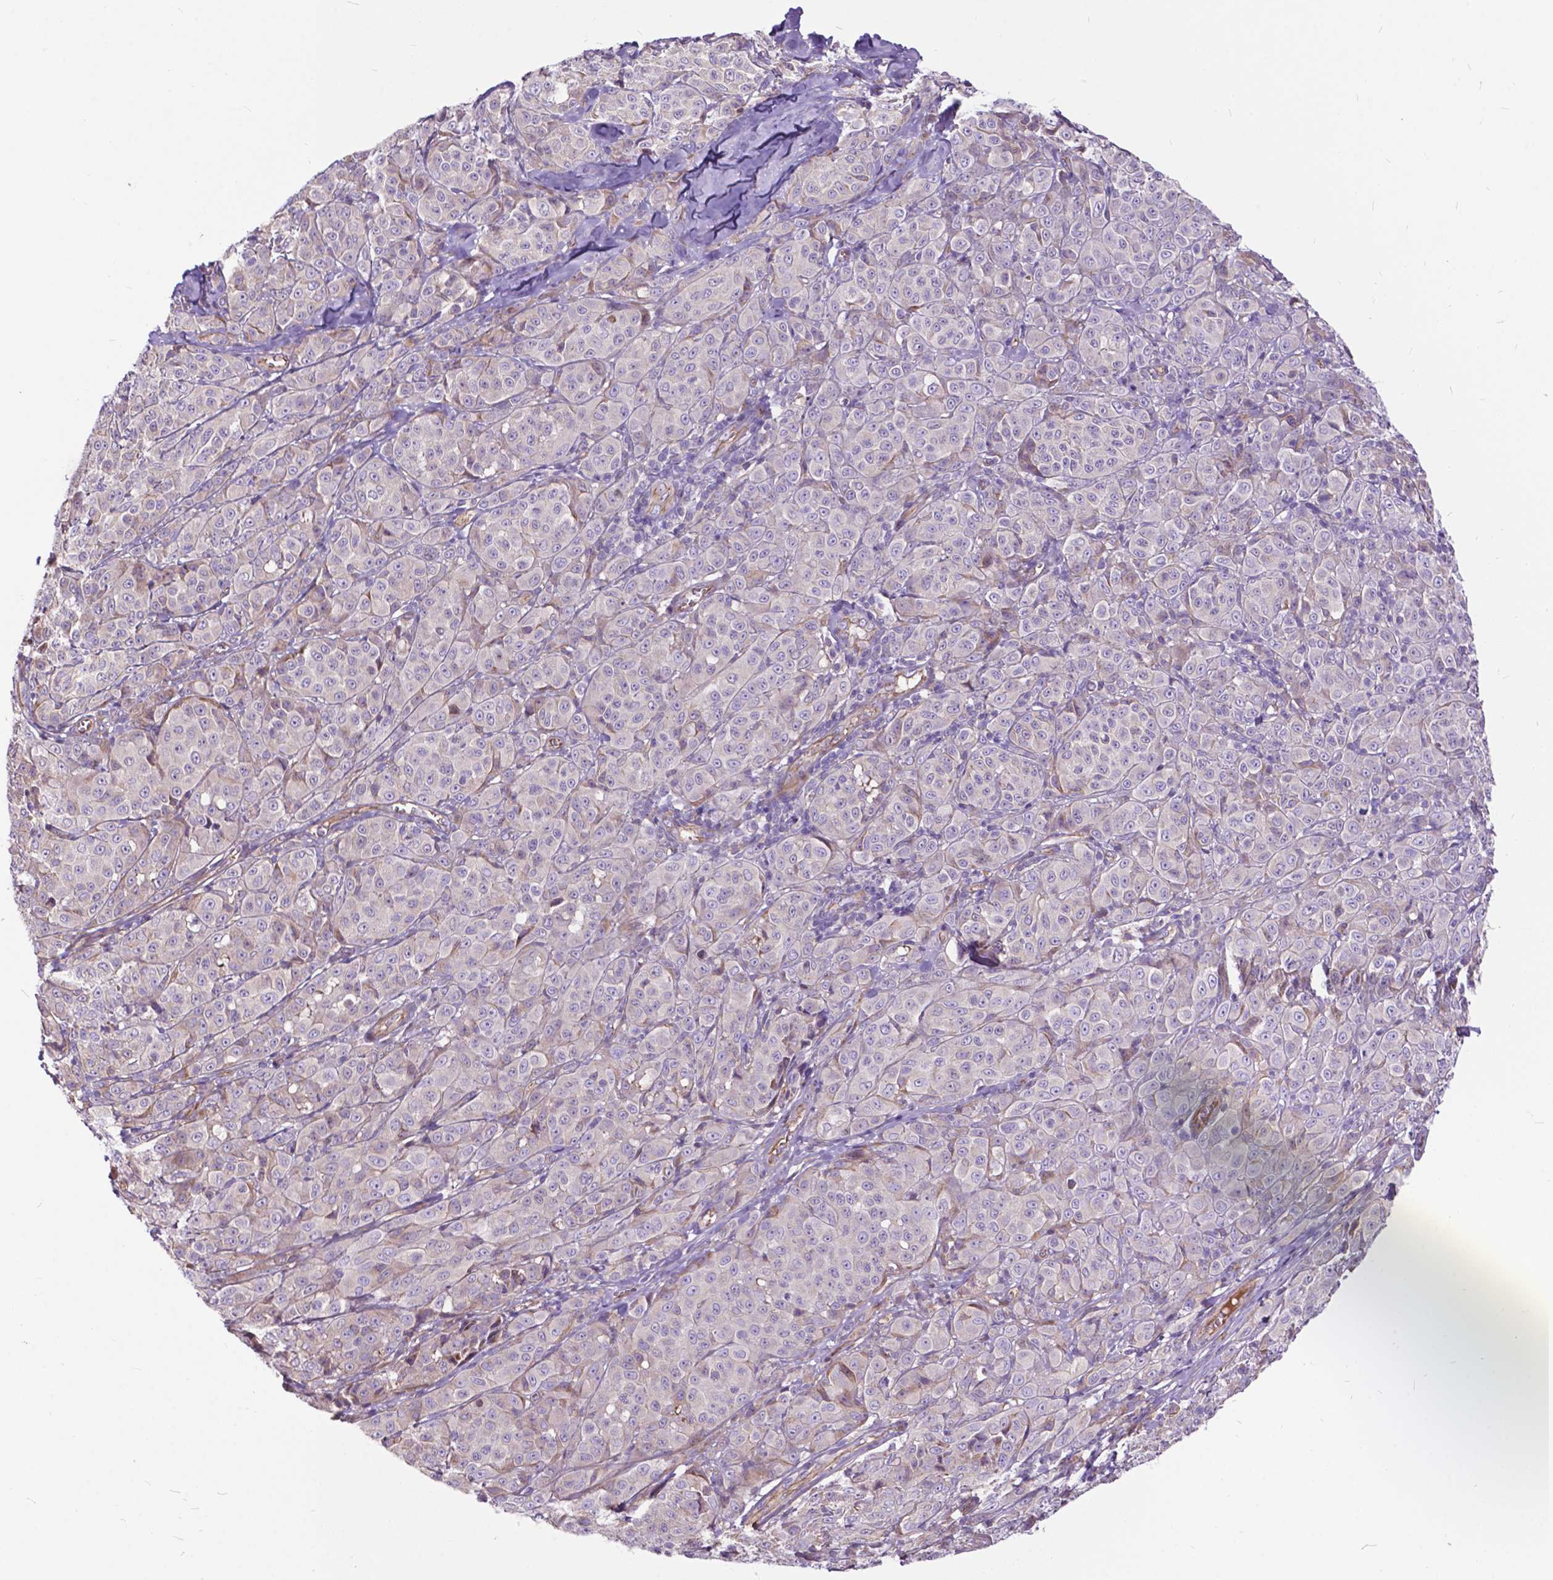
{"staining": {"intensity": "negative", "quantity": "none", "location": "none"}, "tissue": "melanoma", "cell_type": "Tumor cells", "image_type": "cancer", "snomed": [{"axis": "morphology", "description": "Malignant melanoma, NOS"}, {"axis": "topography", "description": "Skin"}], "caption": "Protein analysis of melanoma reveals no significant expression in tumor cells.", "gene": "FLT4", "patient": {"sex": "male", "age": 89}}